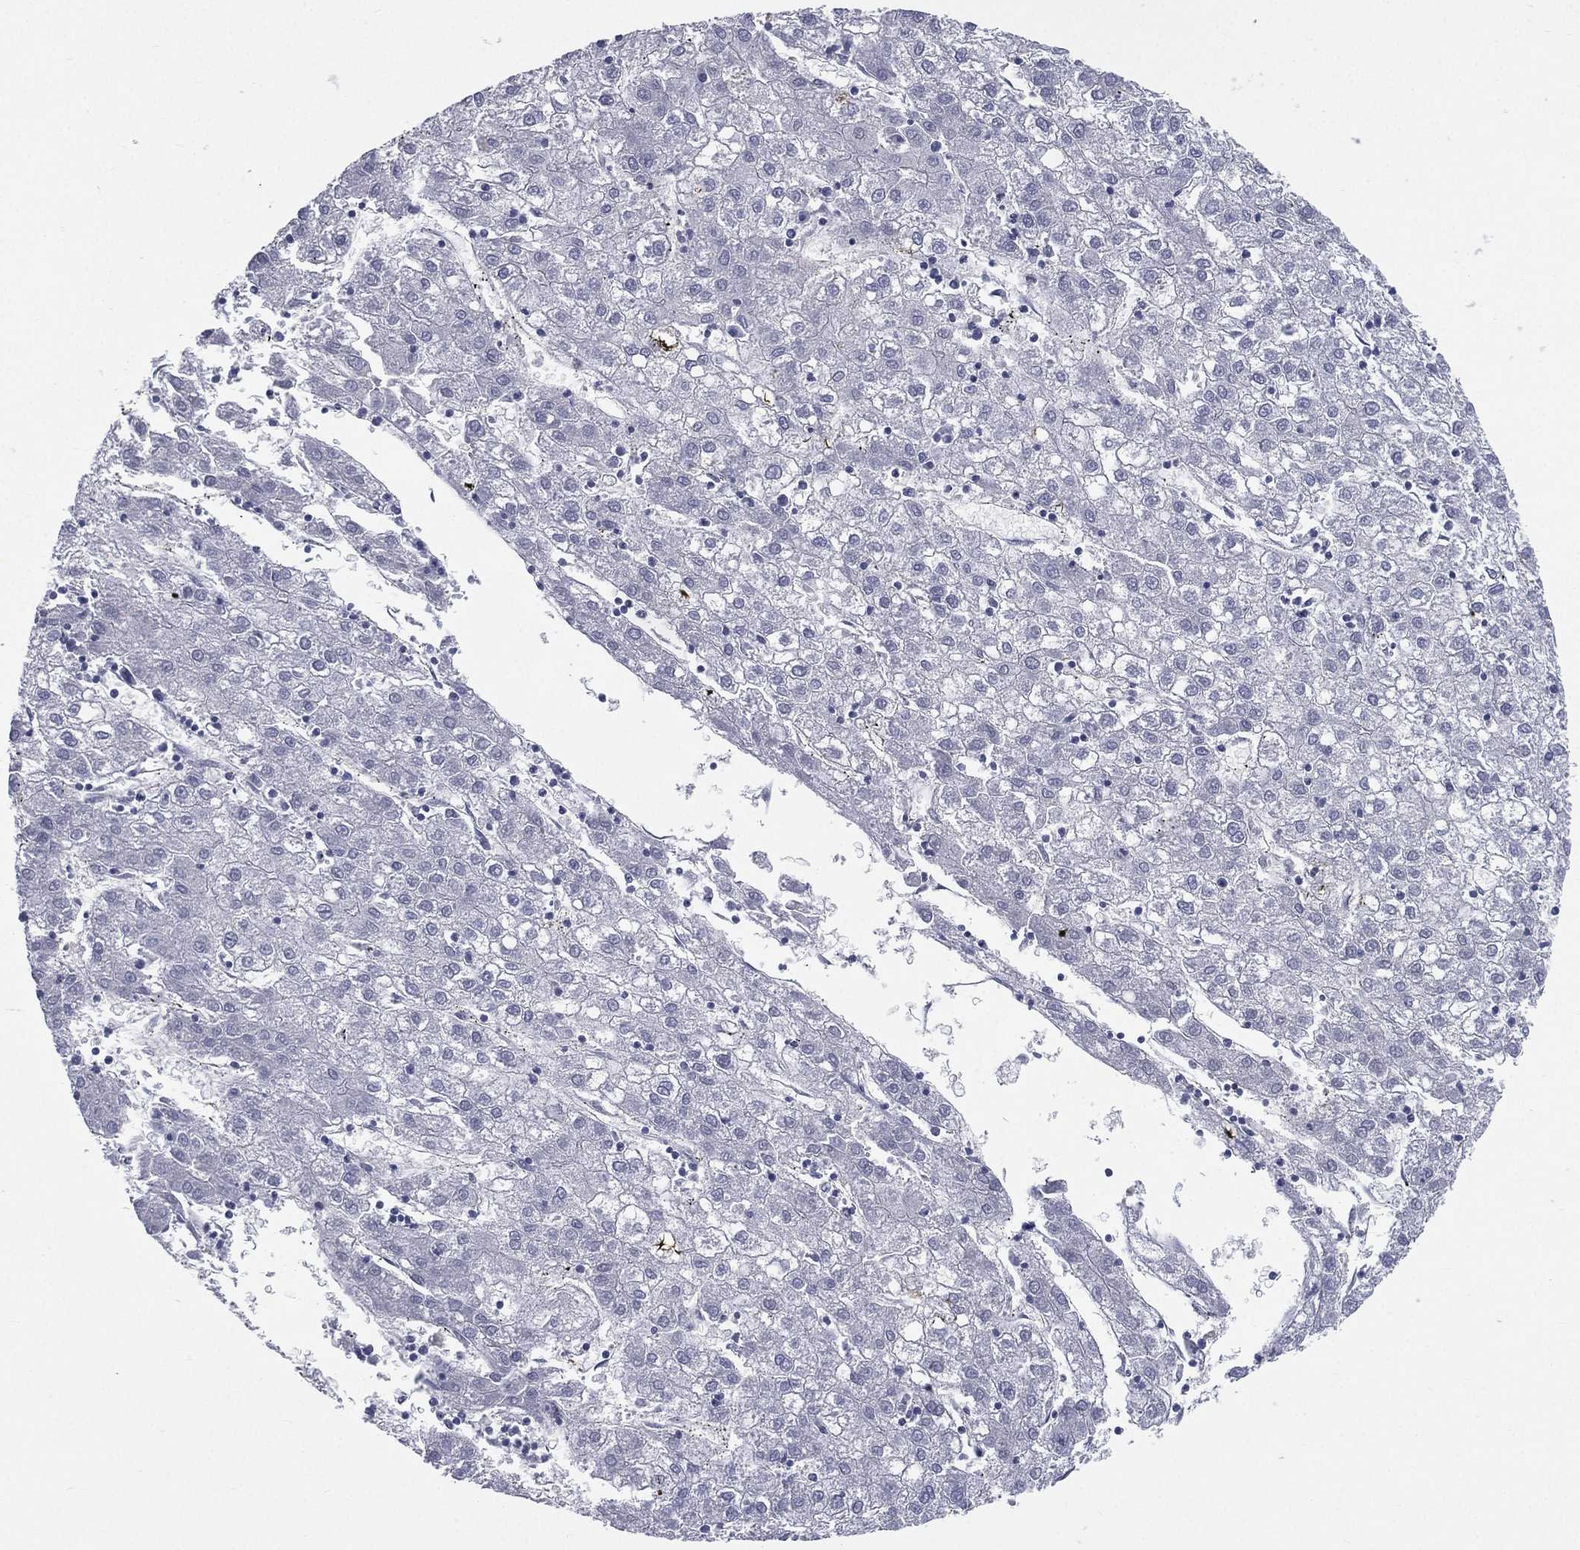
{"staining": {"intensity": "negative", "quantity": "none", "location": "none"}, "tissue": "liver cancer", "cell_type": "Tumor cells", "image_type": "cancer", "snomed": [{"axis": "morphology", "description": "Carcinoma, Hepatocellular, NOS"}, {"axis": "topography", "description": "Liver"}], "caption": "A high-resolution histopathology image shows IHC staining of liver hepatocellular carcinoma, which exhibits no significant positivity in tumor cells. (Immunohistochemistry, brightfield microscopy, high magnification).", "gene": "HP", "patient": {"sex": "male", "age": 72}}